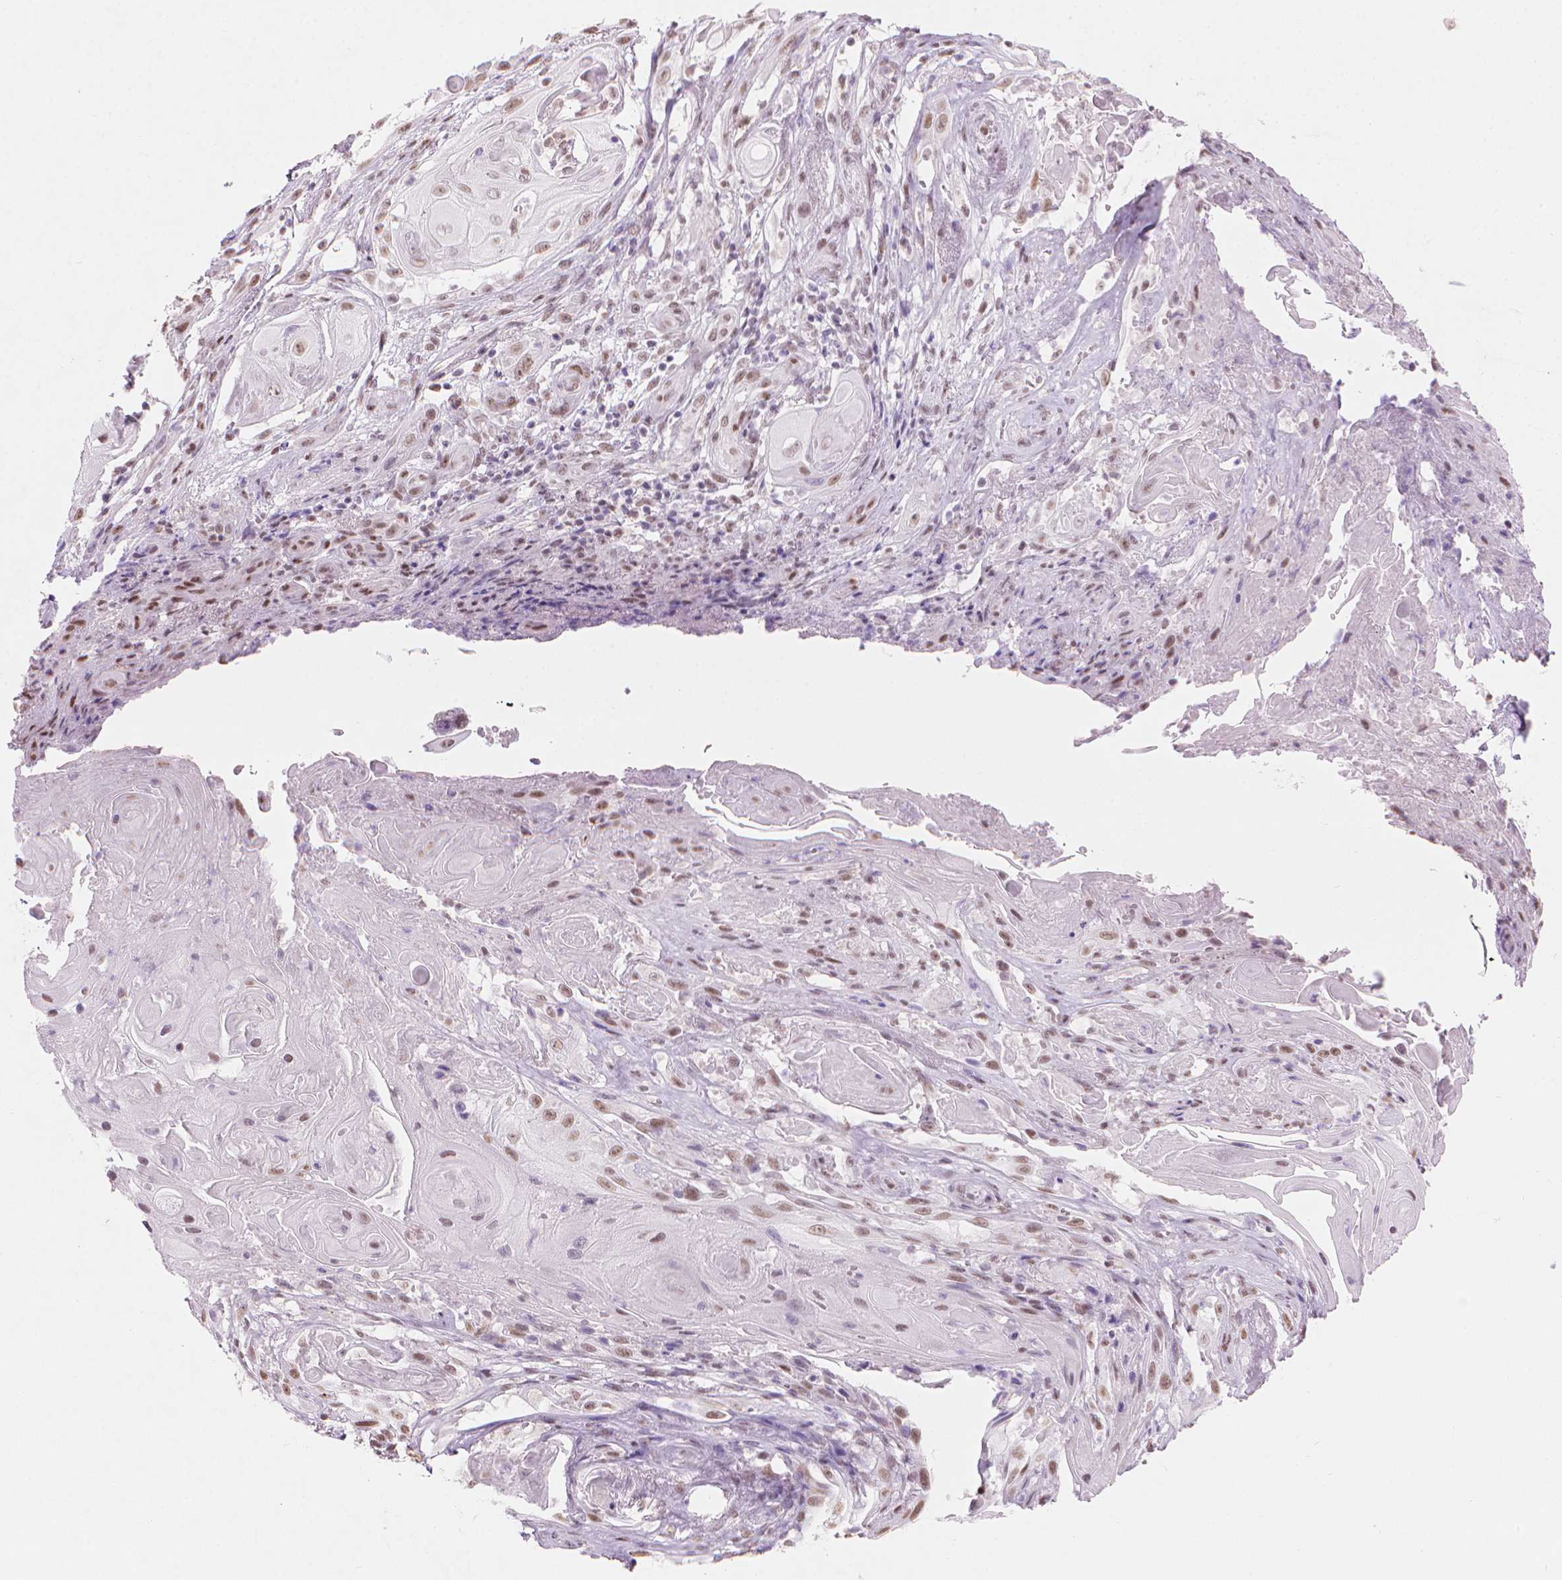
{"staining": {"intensity": "moderate", "quantity": "25%-75%", "location": "nuclear"}, "tissue": "skin cancer", "cell_type": "Tumor cells", "image_type": "cancer", "snomed": [{"axis": "morphology", "description": "Squamous cell carcinoma, NOS"}, {"axis": "topography", "description": "Skin"}], "caption": "A photomicrograph showing moderate nuclear staining in approximately 25%-75% of tumor cells in squamous cell carcinoma (skin), as visualized by brown immunohistochemical staining.", "gene": "PIAS2", "patient": {"sex": "male", "age": 62}}